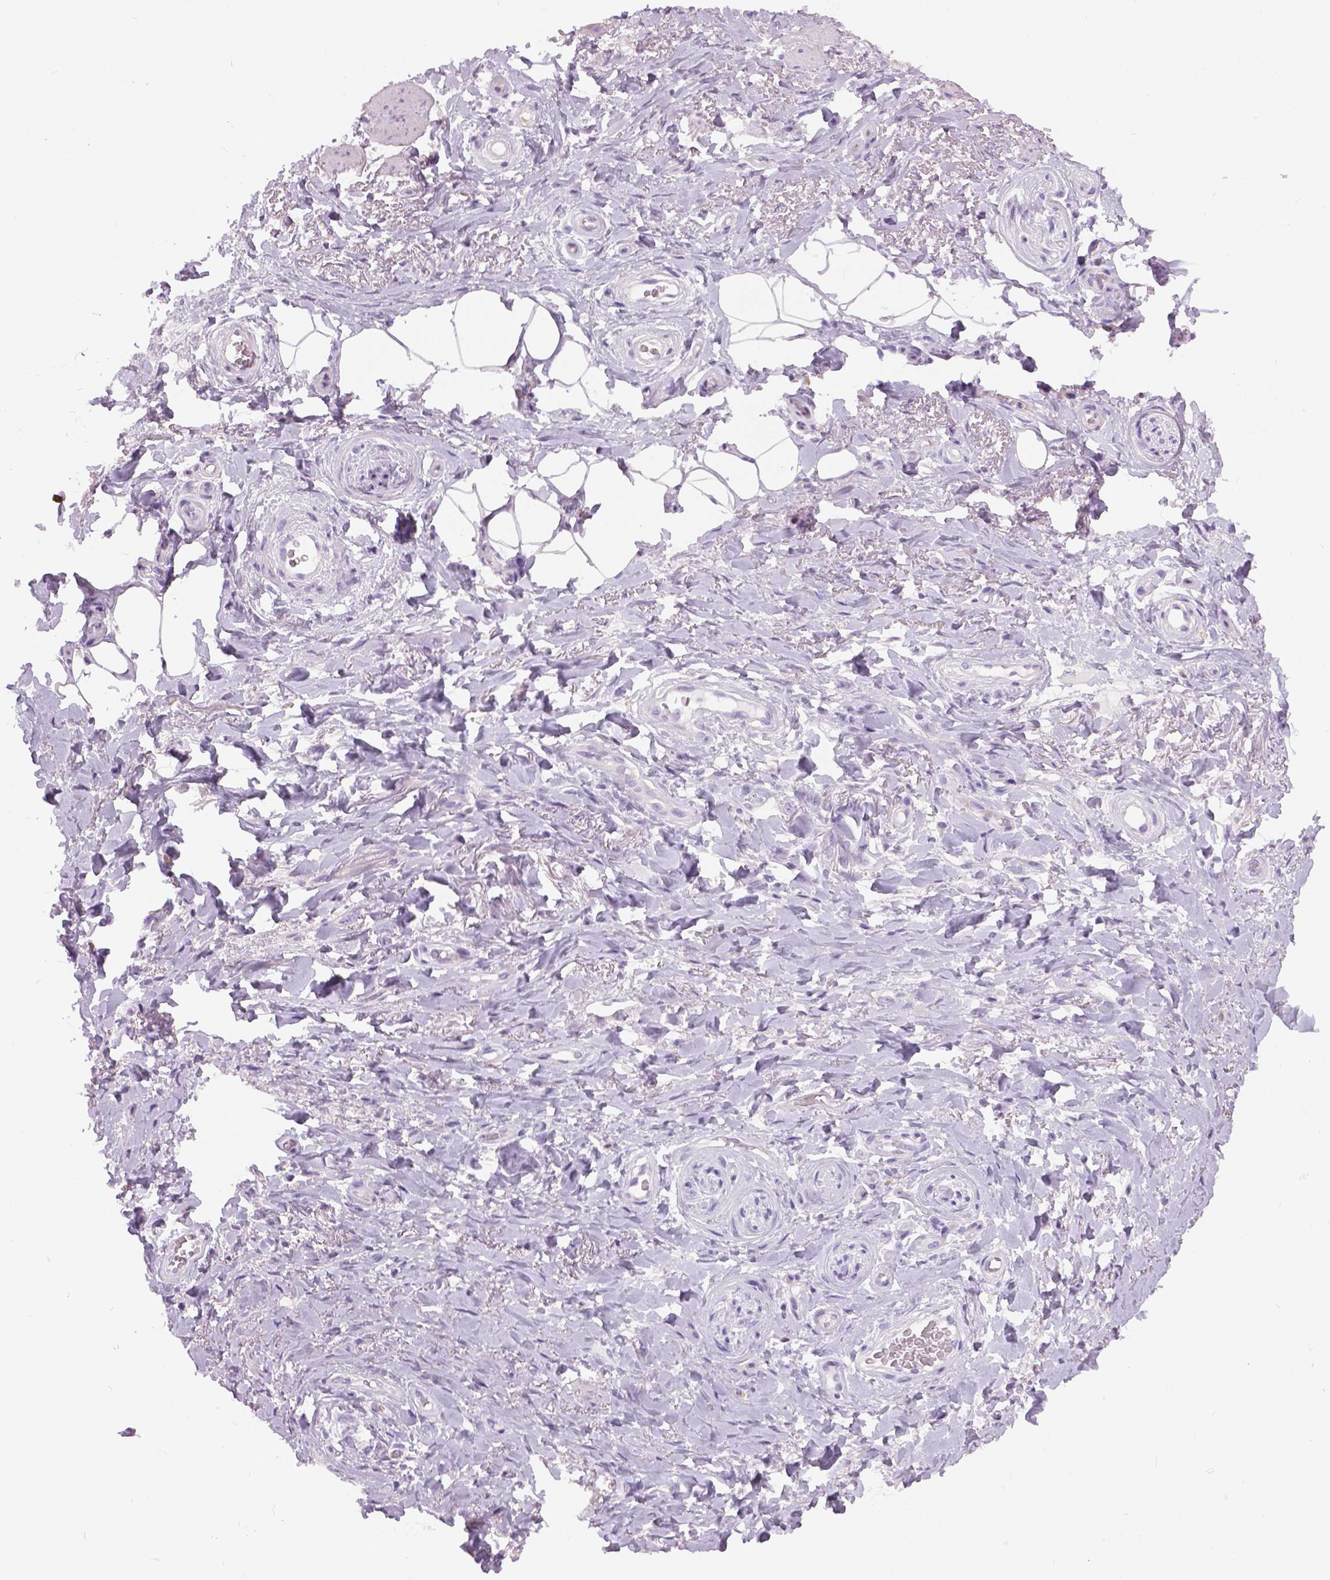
{"staining": {"intensity": "negative", "quantity": "none", "location": "none"}, "tissue": "adipose tissue", "cell_type": "Adipocytes", "image_type": "normal", "snomed": [{"axis": "morphology", "description": "Normal tissue, NOS"}, {"axis": "topography", "description": "Anal"}, {"axis": "topography", "description": "Peripheral nerve tissue"}], "caption": "Immunohistochemical staining of benign adipose tissue exhibits no significant expression in adipocytes.", "gene": "TP53TG5", "patient": {"sex": "male", "age": 53}}